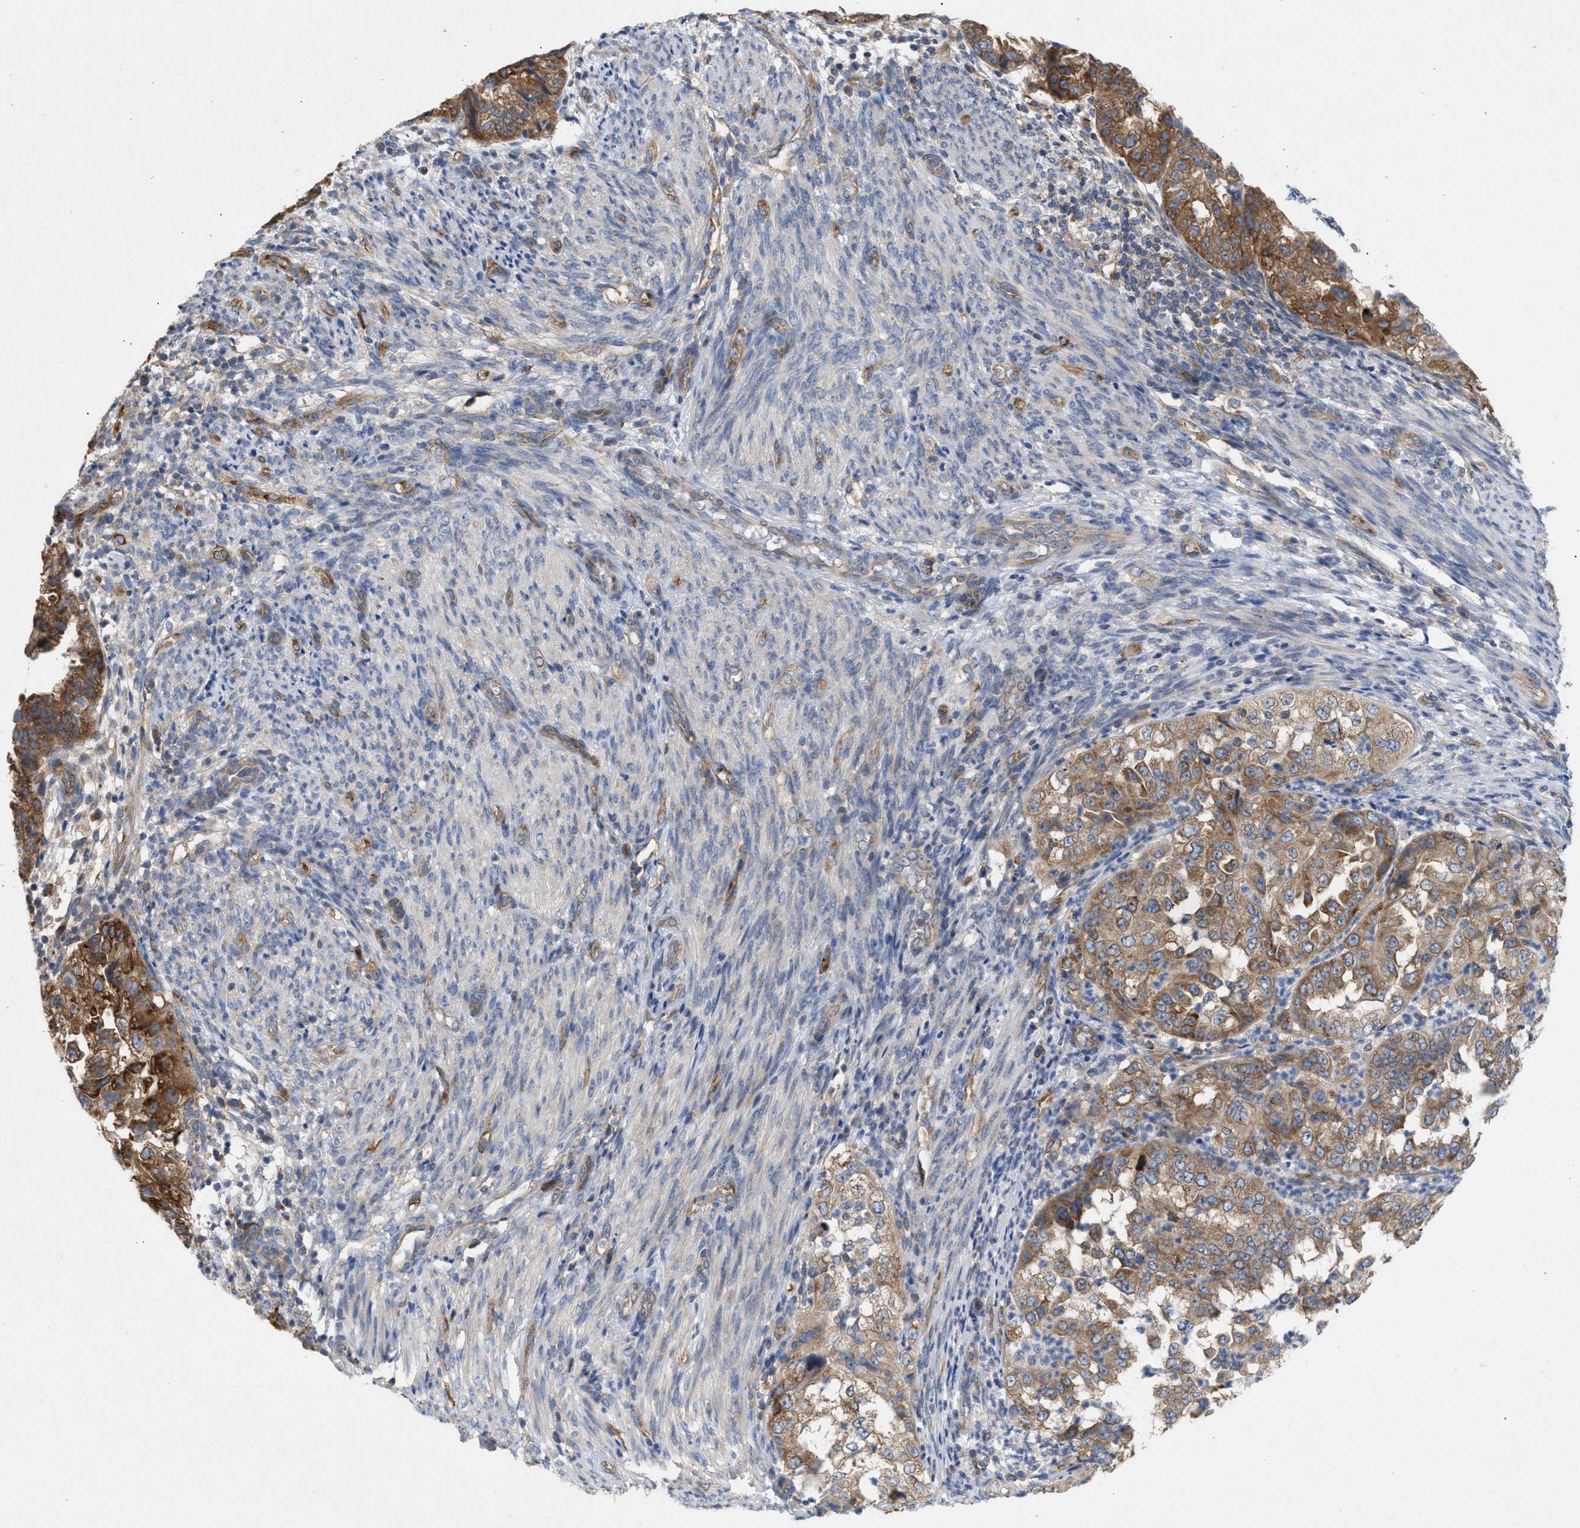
{"staining": {"intensity": "moderate", "quantity": ">75%", "location": "cytoplasmic/membranous"}, "tissue": "endometrial cancer", "cell_type": "Tumor cells", "image_type": "cancer", "snomed": [{"axis": "morphology", "description": "Adenocarcinoma, NOS"}, {"axis": "topography", "description": "Endometrium"}], "caption": "Human adenocarcinoma (endometrial) stained with a brown dye displays moderate cytoplasmic/membranous positive expression in approximately >75% of tumor cells.", "gene": "UBAP2", "patient": {"sex": "female", "age": 85}}